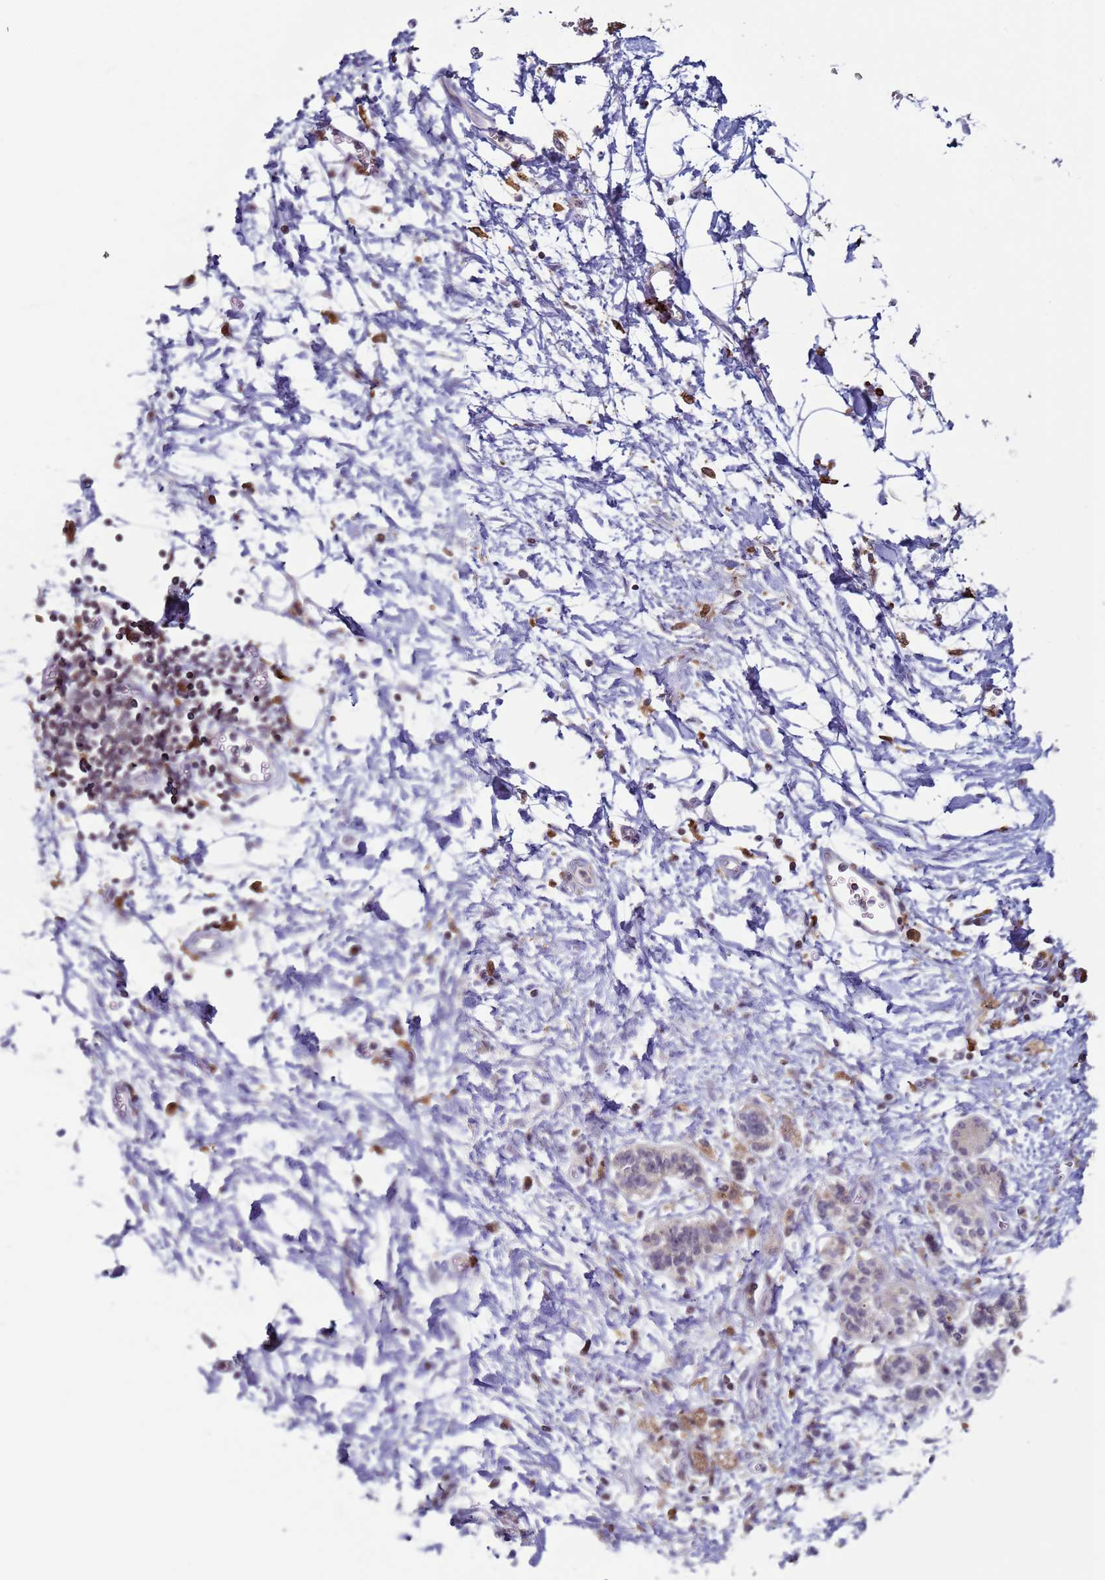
{"staining": {"intensity": "moderate", "quantity": "<25%", "location": "cytoplasmic/membranous"}, "tissue": "soft tissue", "cell_type": "Fibroblasts", "image_type": "normal", "snomed": [{"axis": "morphology", "description": "Normal tissue, NOS"}, {"axis": "morphology", "description": "Adenocarcinoma, NOS"}, {"axis": "topography", "description": "Pancreas"}, {"axis": "topography", "description": "Peripheral nerve tissue"}], "caption": "A photomicrograph showing moderate cytoplasmic/membranous staining in about <25% of fibroblasts in normal soft tissue, as visualized by brown immunohistochemical staining.", "gene": "SNAPC4", "patient": {"sex": "male", "age": 59}}